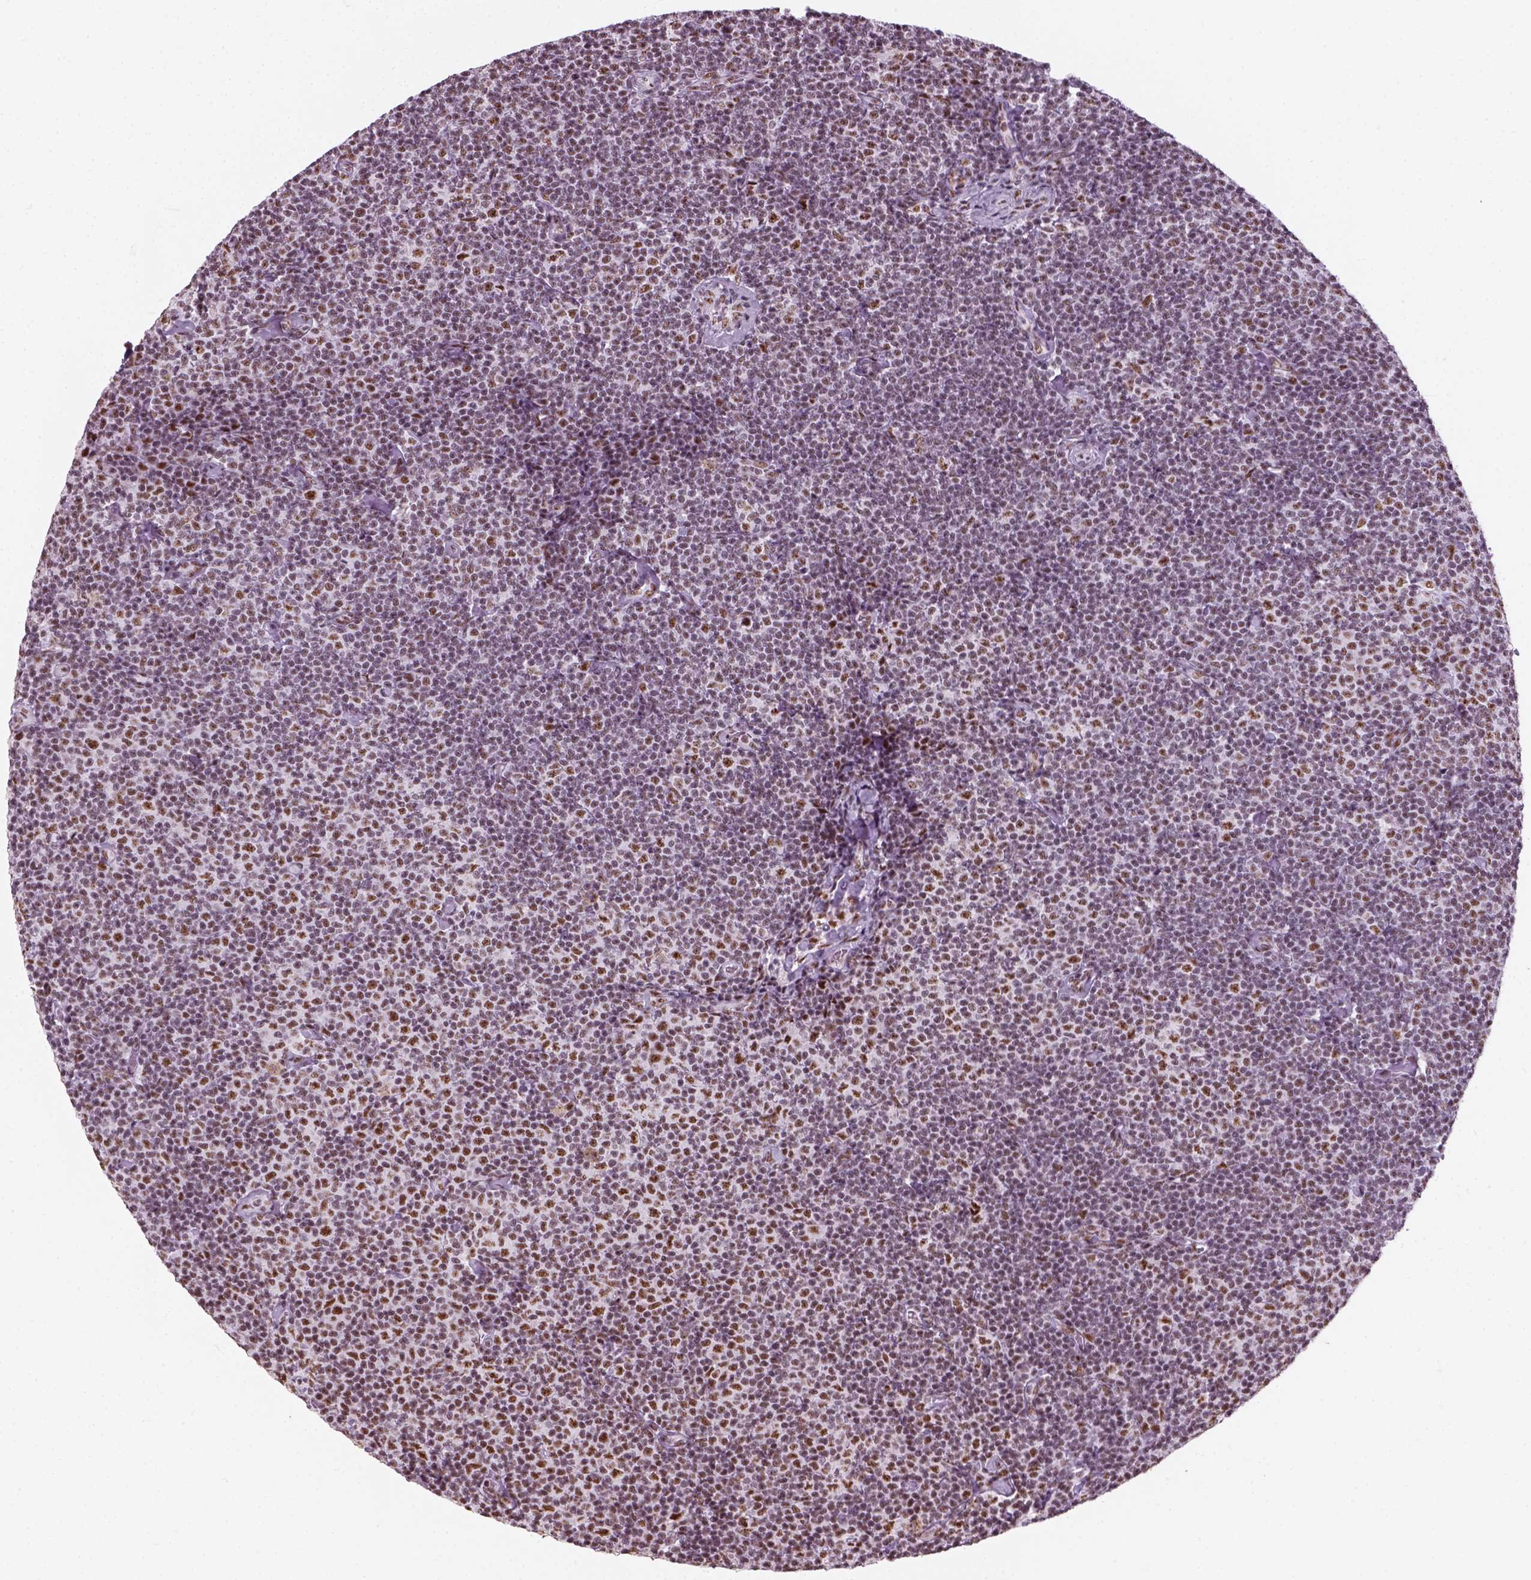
{"staining": {"intensity": "moderate", "quantity": "<25%", "location": "nuclear"}, "tissue": "lymphoma", "cell_type": "Tumor cells", "image_type": "cancer", "snomed": [{"axis": "morphology", "description": "Malignant lymphoma, non-Hodgkin's type, Low grade"}, {"axis": "topography", "description": "Lymph node"}], "caption": "Tumor cells show moderate nuclear expression in about <25% of cells in low-grade malignant lymphoma, non-Hodgkin's type.", "gene": "GTF2F1", "patient": {"sex": "male", "age": 81}}